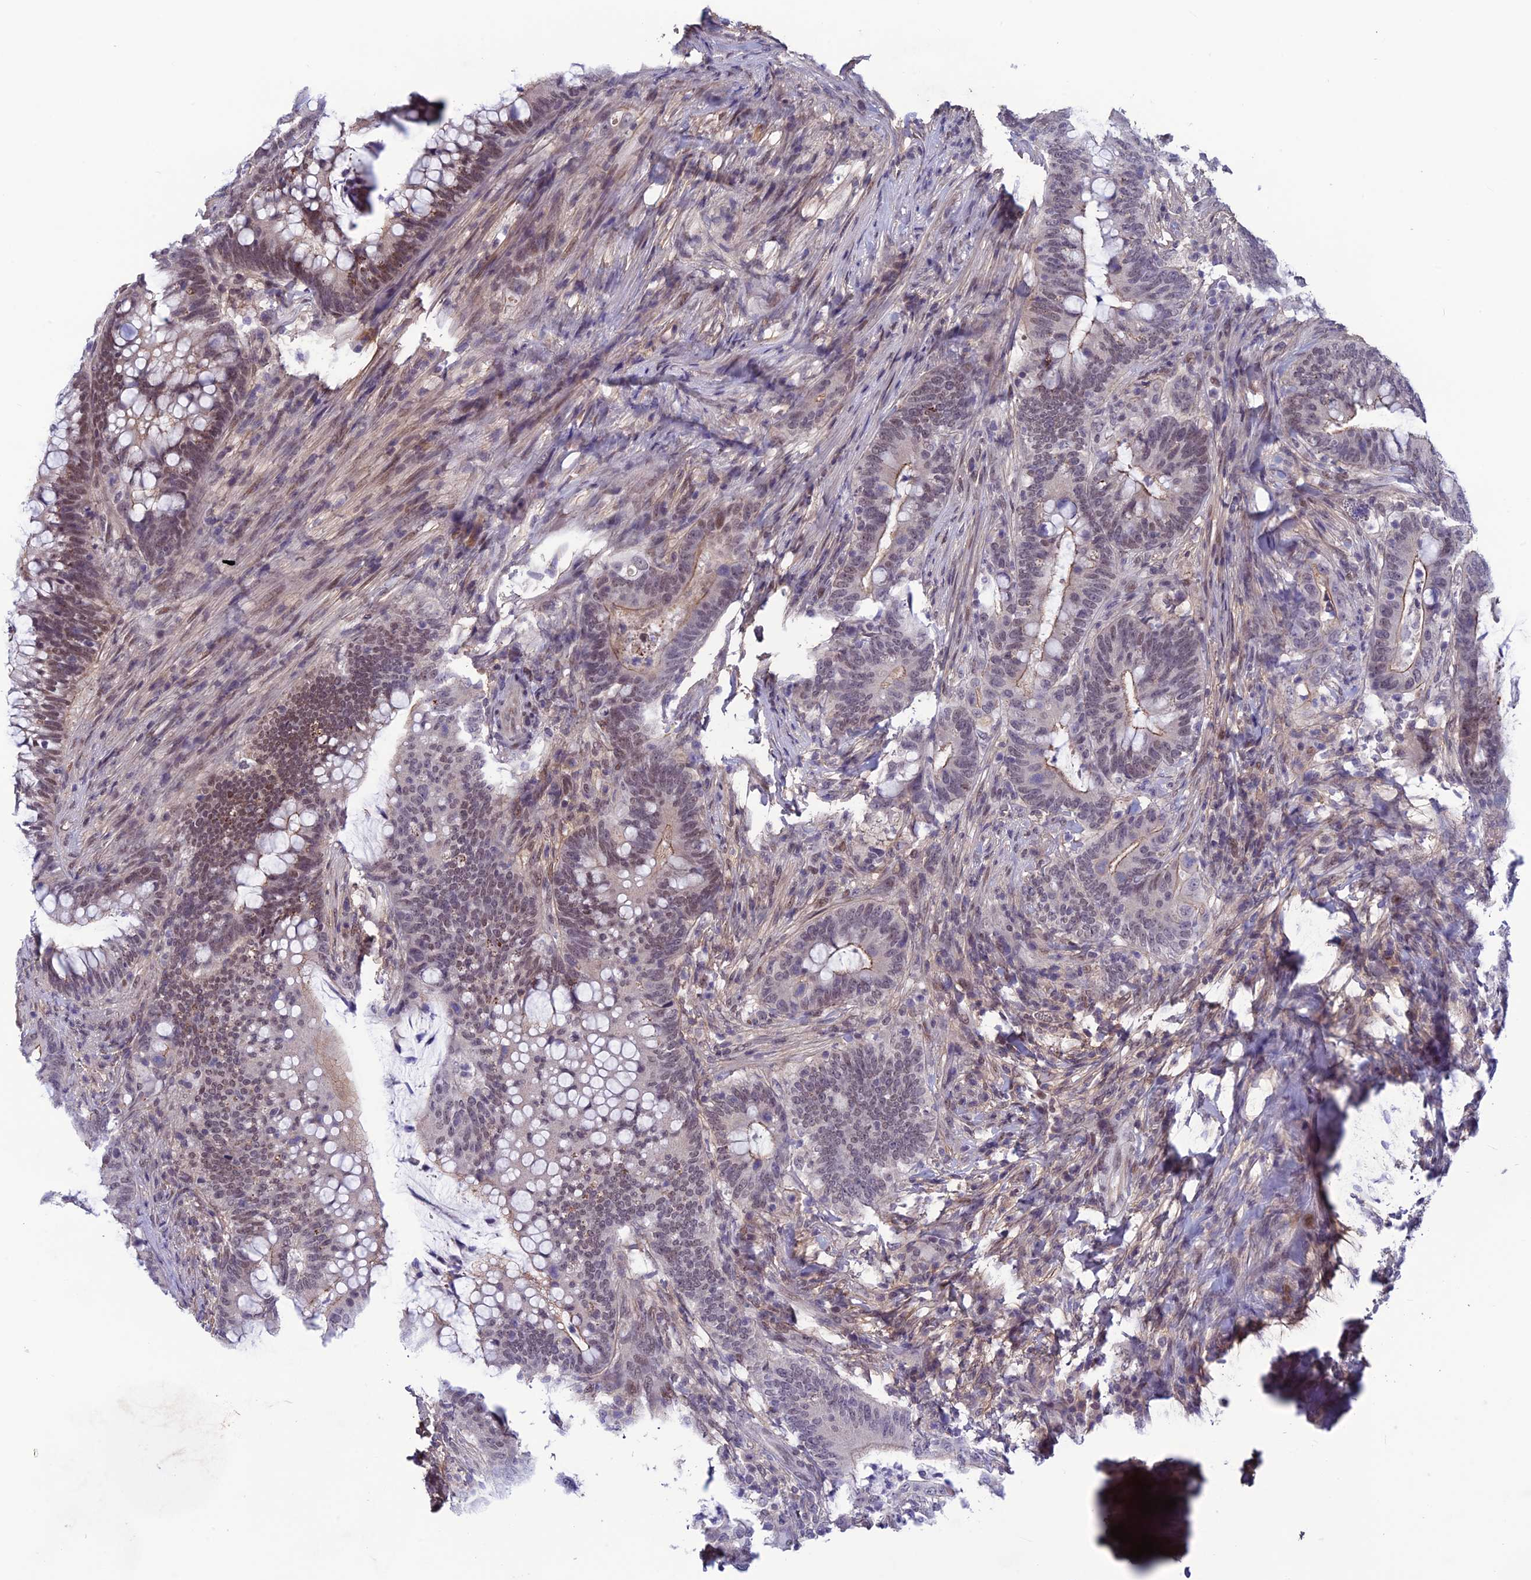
{"staining": {"intensity": "weak", "quantity": "<25%", "location": "cytoplasmic/membranous,nuclear"}, "tissue": "colorectal cancer", "cell_type": "Tumor cells", "image_type": "cancer", "snomed": [{"axis": "morphology", "description": "Adenocarcinoma, NOS"}, {"axis": "topography", "description": "Colon"}], "caption": "Tumor cells are negative for brown protein staining in adenocarcinoma (colorectal).", "gene": "FKBPL", "patient": {"sex": "female", "age": 66}}